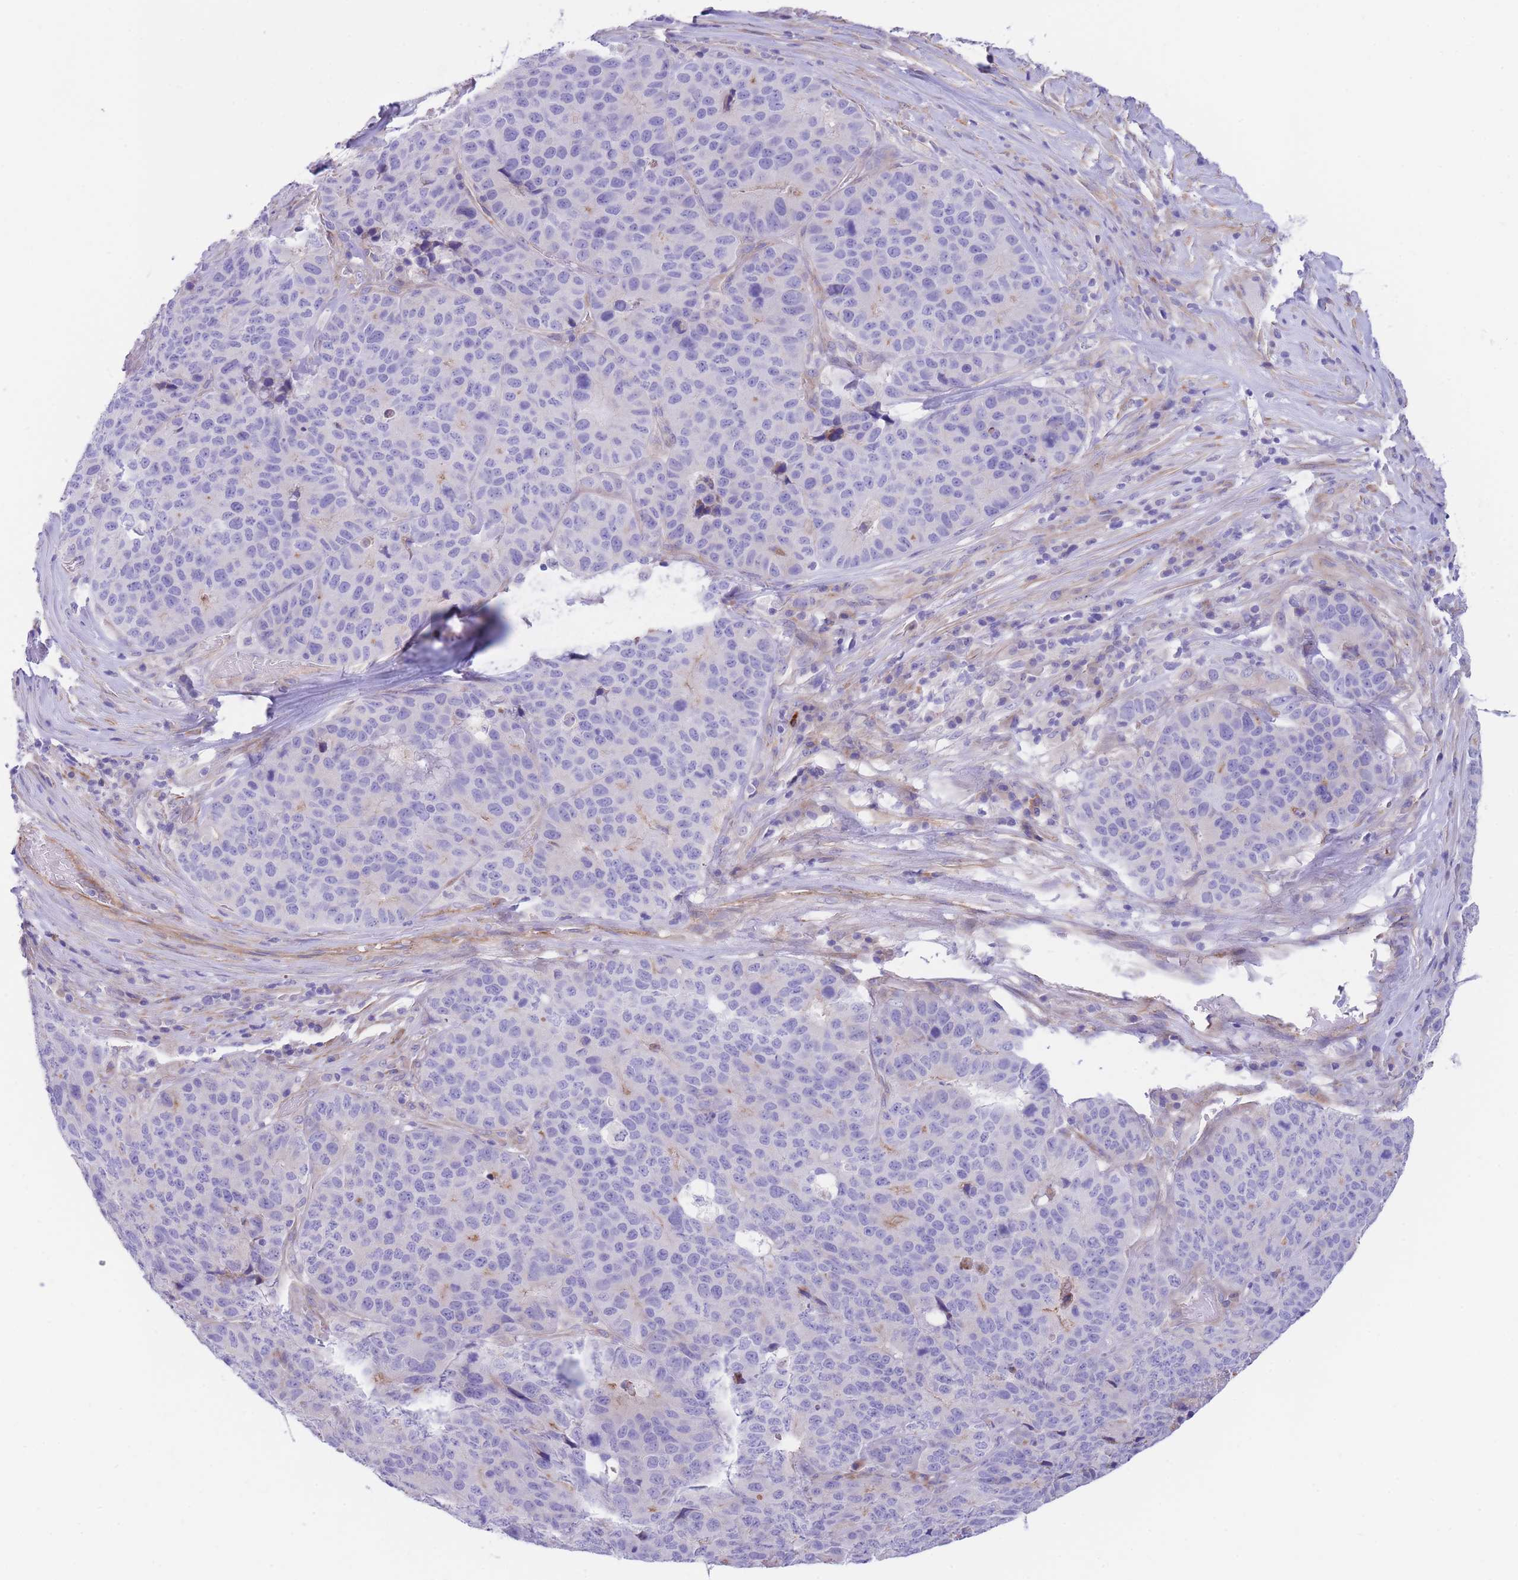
{"staining": {"intensity": "negative", "quantity": "none", "location": "none"}, "tissue": "stomach cancer", "cell_type": "Tumor cells", "image_type": "cancer", "snomed": [{"axis": "morphology", "description": "Adenocarcinoma, NOS"}, {"axis": "topography", "description": "Stomach"}], "caption": "Micrograph shows no significant protein staining in tumor cells of stomach adenocarcinoma.", "gene": "DET1", "patient": {"sex": "male", "age": 71}}